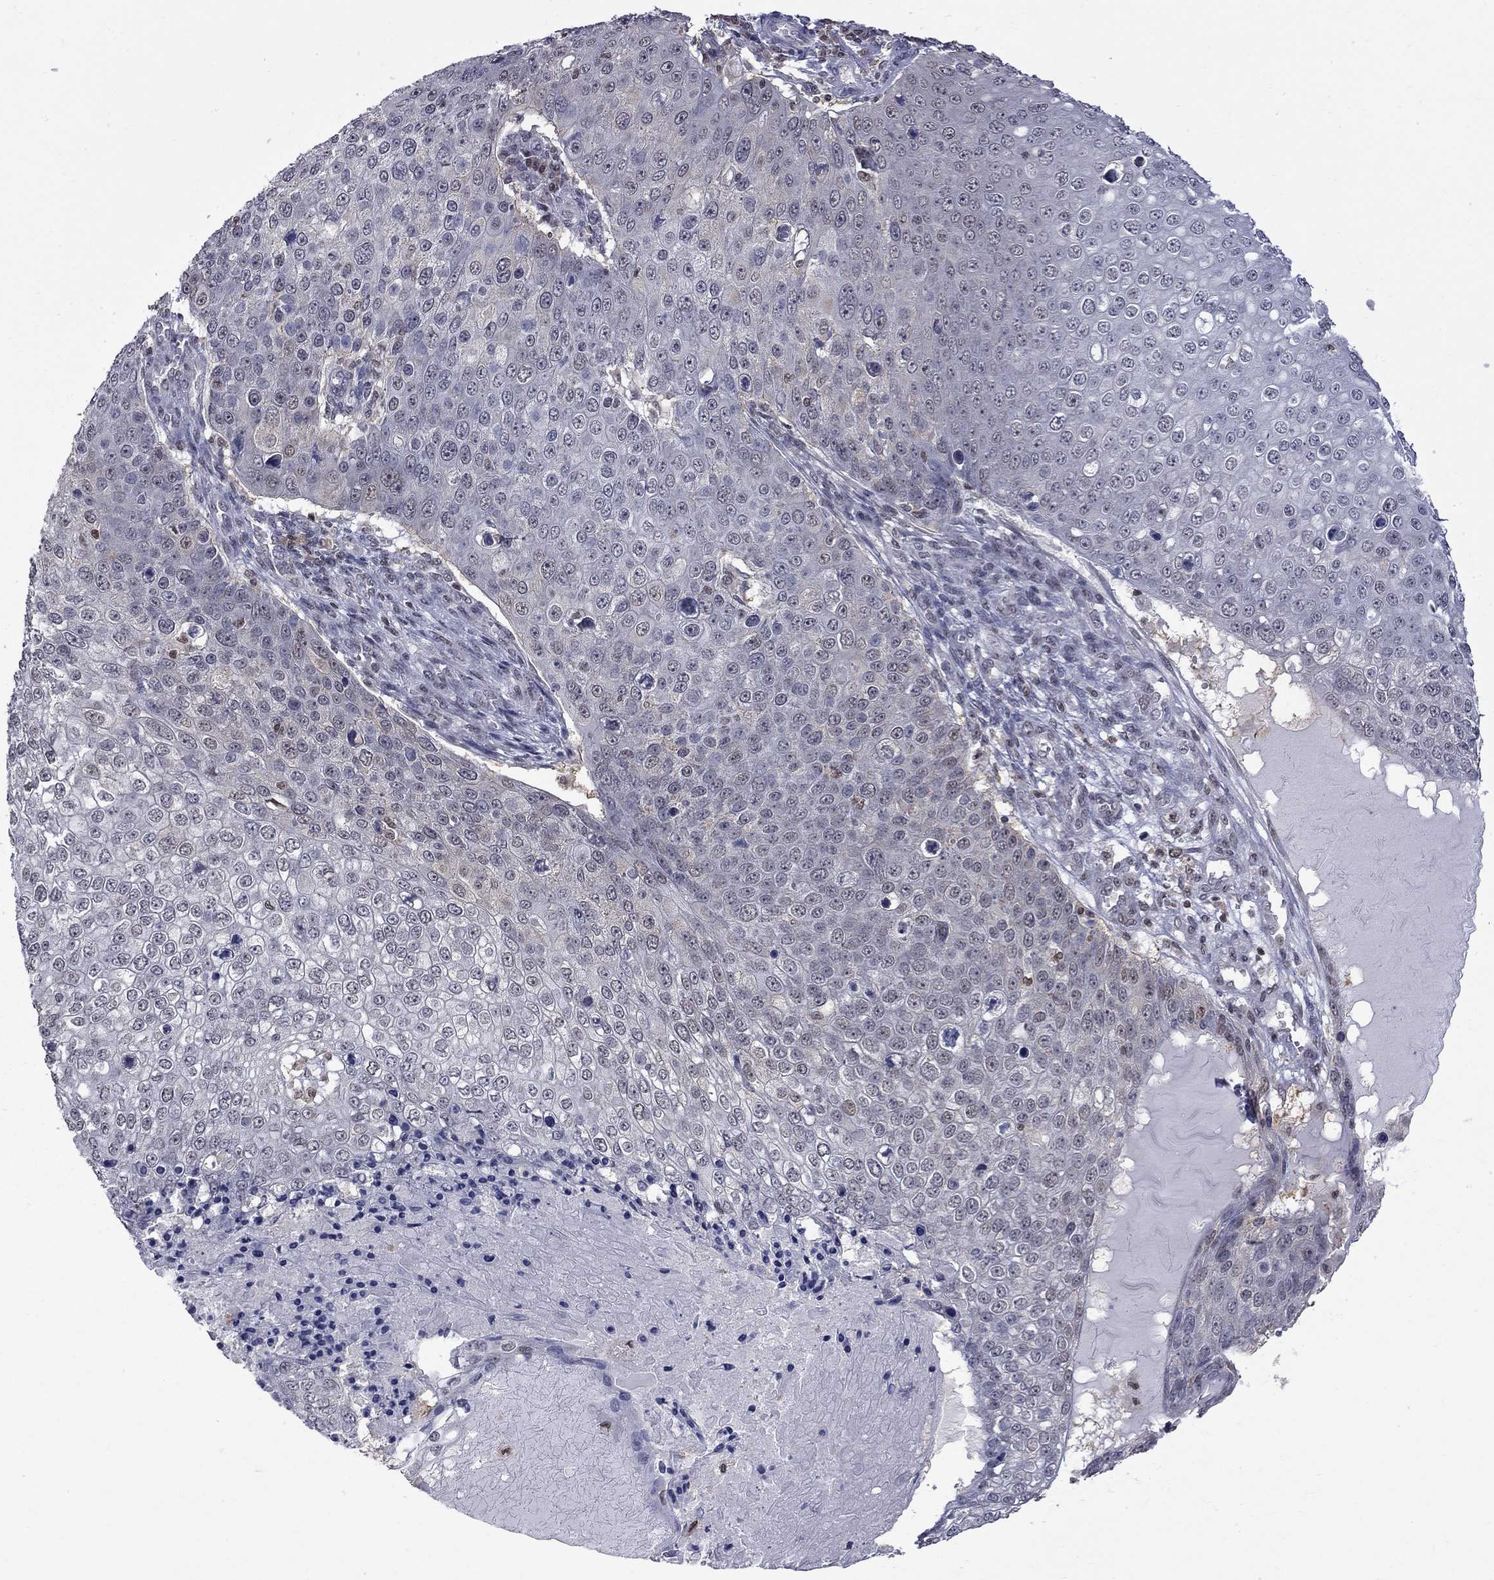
{"staining": {"intensity": "negative", "quantity": "none", "location": "none"}, "tissue": "skin cancer", "cell_type": "Tumor cells", "image_type": "cancer", "snomed": [{"axis": "morphology", "description": "Squamous cell carcinoma, NOS"}, {"axis": "topography", "description": "Skin"}], "caption": "Tumor cells are negative for protein expression in human squamous cell carcinoma (skin). The staining is performed using DAB (3,3'-diaminobenzidine) brown chromogen with nuclei counter-stained in using hematoxylin.", "gene": "RFWD3", "patient": {"sex": "male", "age": 71}}